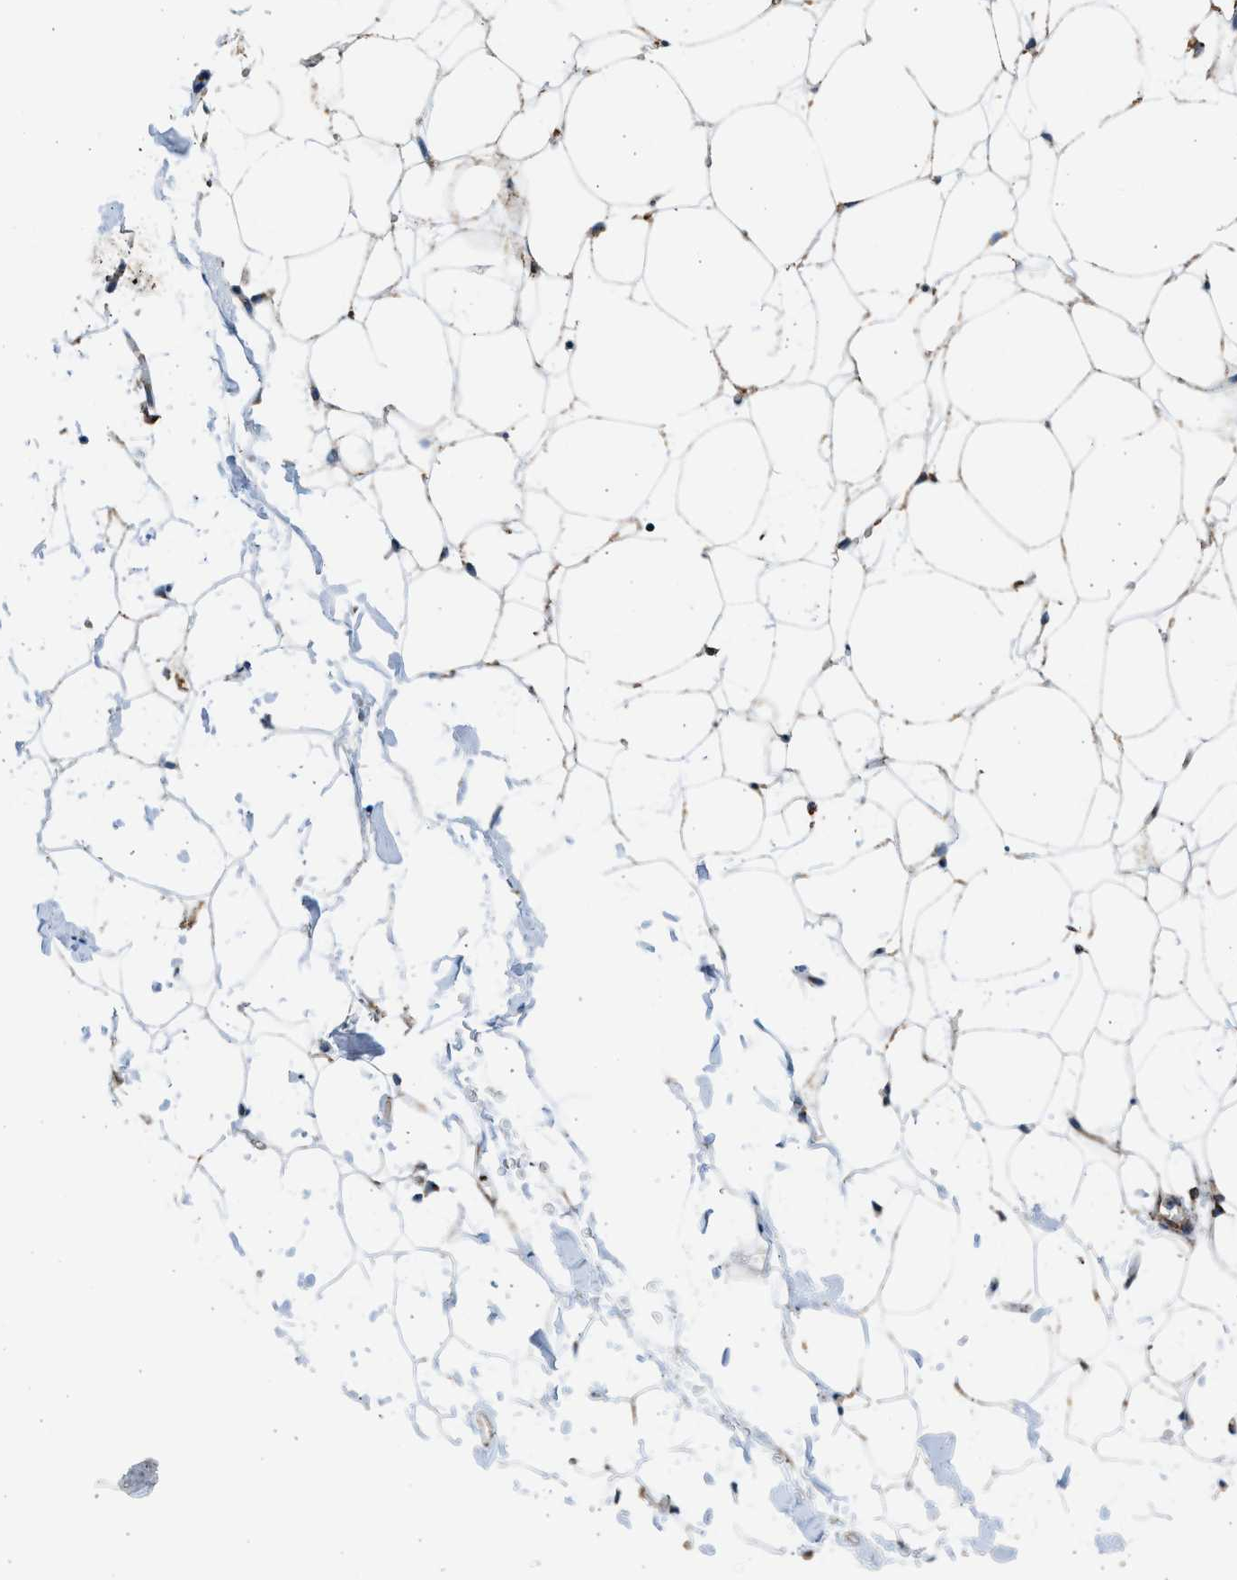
{"staining": {"intensity": "moderate", "quantity": ">75%", "location": "cytoplasmic/membranous"}, "tissue": "adipose tissue", "cell_type": "Adipocytes", "image_type": "normal", "snomed": [{"axis": "morphology", "description": "Normal tissue, NOS"}, {"axis": "topography", "description": "Breast"}, {"axis": "topography", "description": "Soft tissue"}], "caption": "IHC staining of benign adipose tissue, which displays medium levels of moderate cytoplasmic/membranous expression in about >75% of adipocytes indicating moderate cytoplasmic/membranous protein expression. The staining was performed using DAB (3,3'-diaminobenzidine) (brown) for protein detection and nuclei were counterstained in hematoxylin (blue).", "gene": "KCNMB3", "patient": {"sex": "female", "age": 75}}